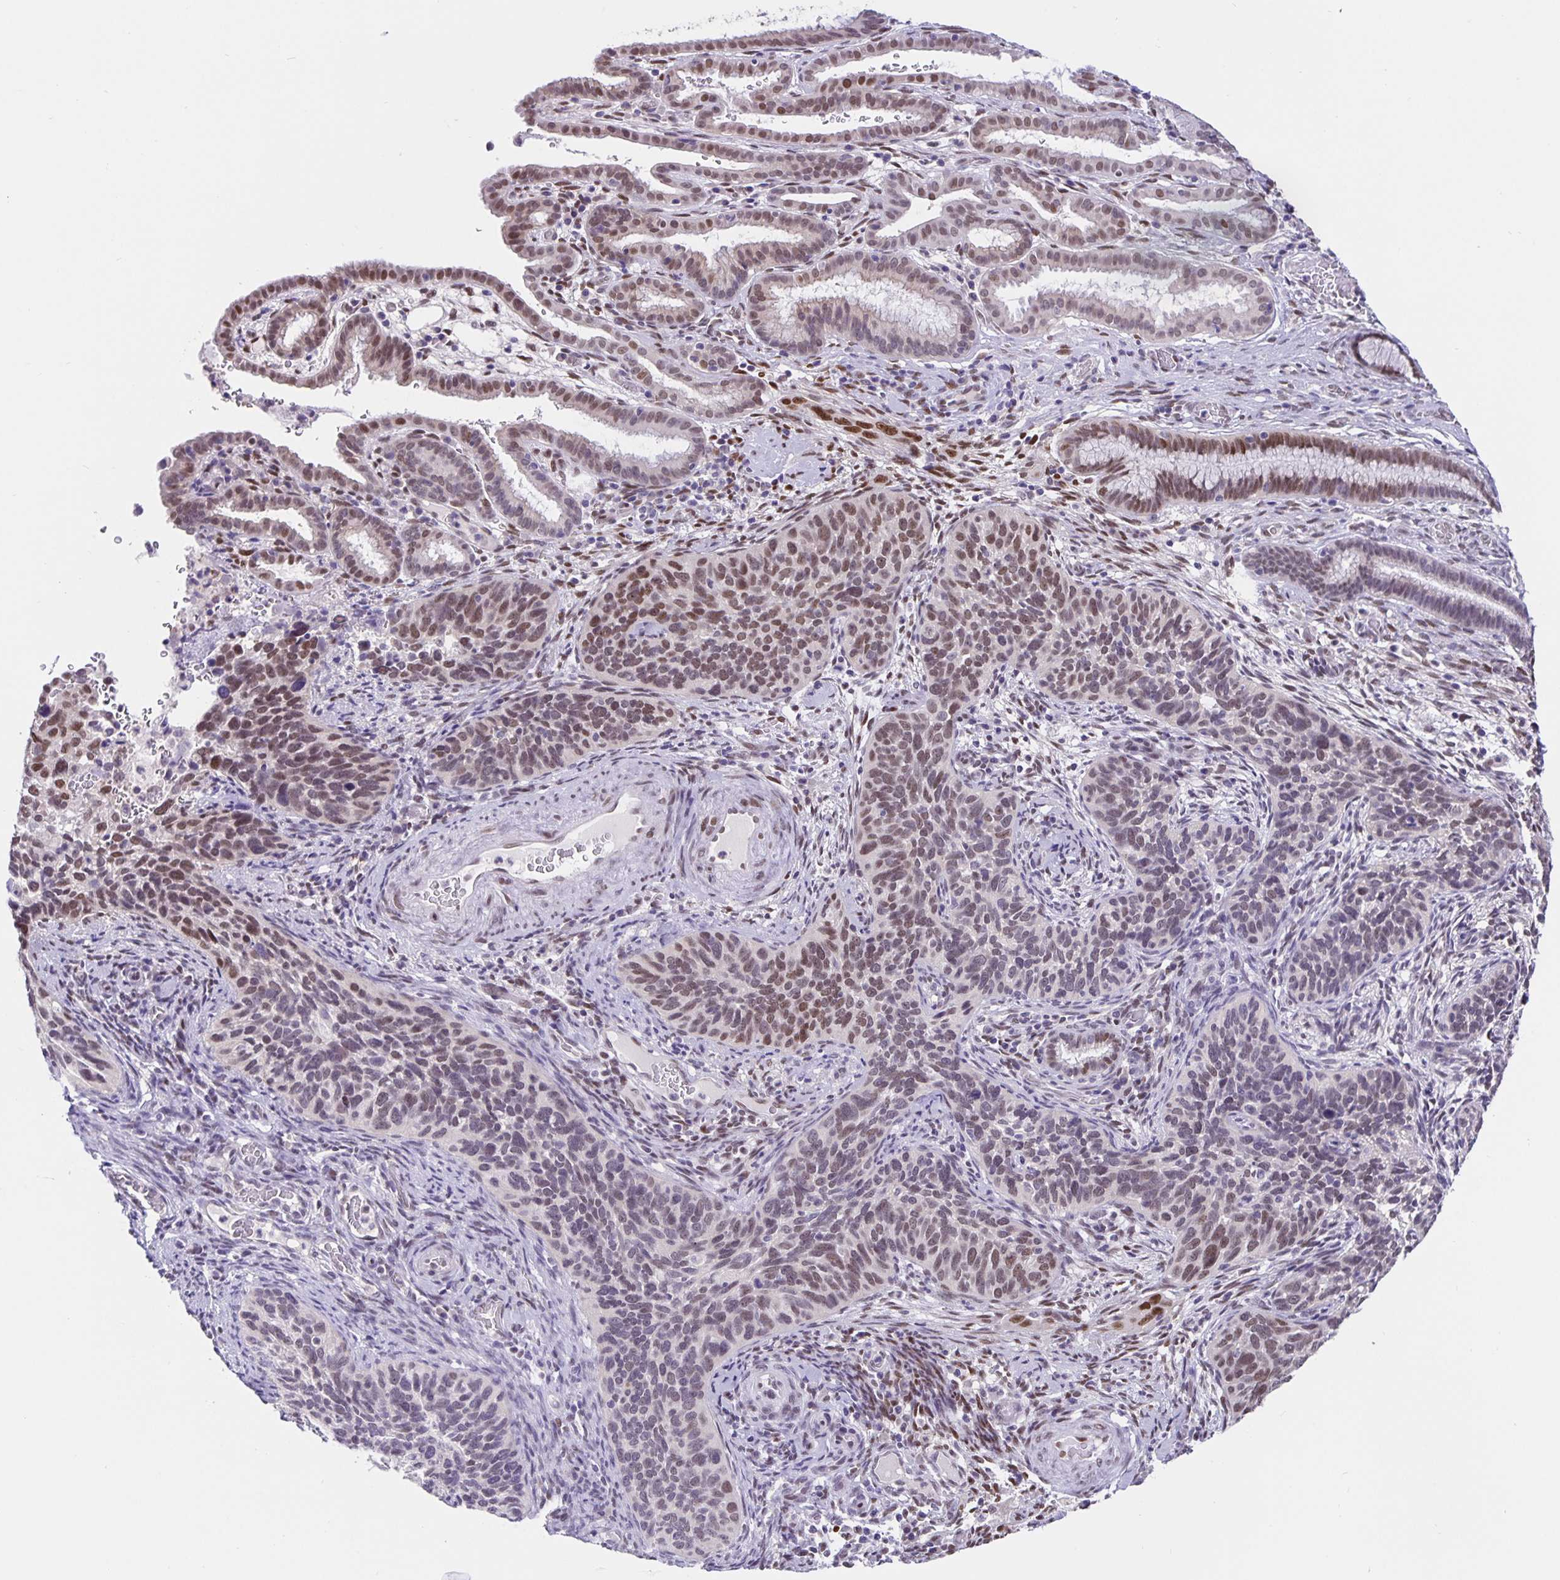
{"staining": {"intensity": "weak", "quantity": "25%-75%", "location": "nuclear"}, "tissue": "cervical cancer", "cell_type": "Tumor cells", "image_type": "cancer", "snomed": [{"axis": "morphology", "description": "Squamous cell carcinoma, NOS"}, {"axis": "topography", "description": "Cervix"}], "caption": "Immunohistochemical staining of human cervical cancer shows weak nuclear protein expression in about 25%-75% of tumor cells. (brown staining indicates protein expression, while blue staining denotes nuclei).", "gene": "FOSL2", "patient": {"sex": "female", "age": 51}}